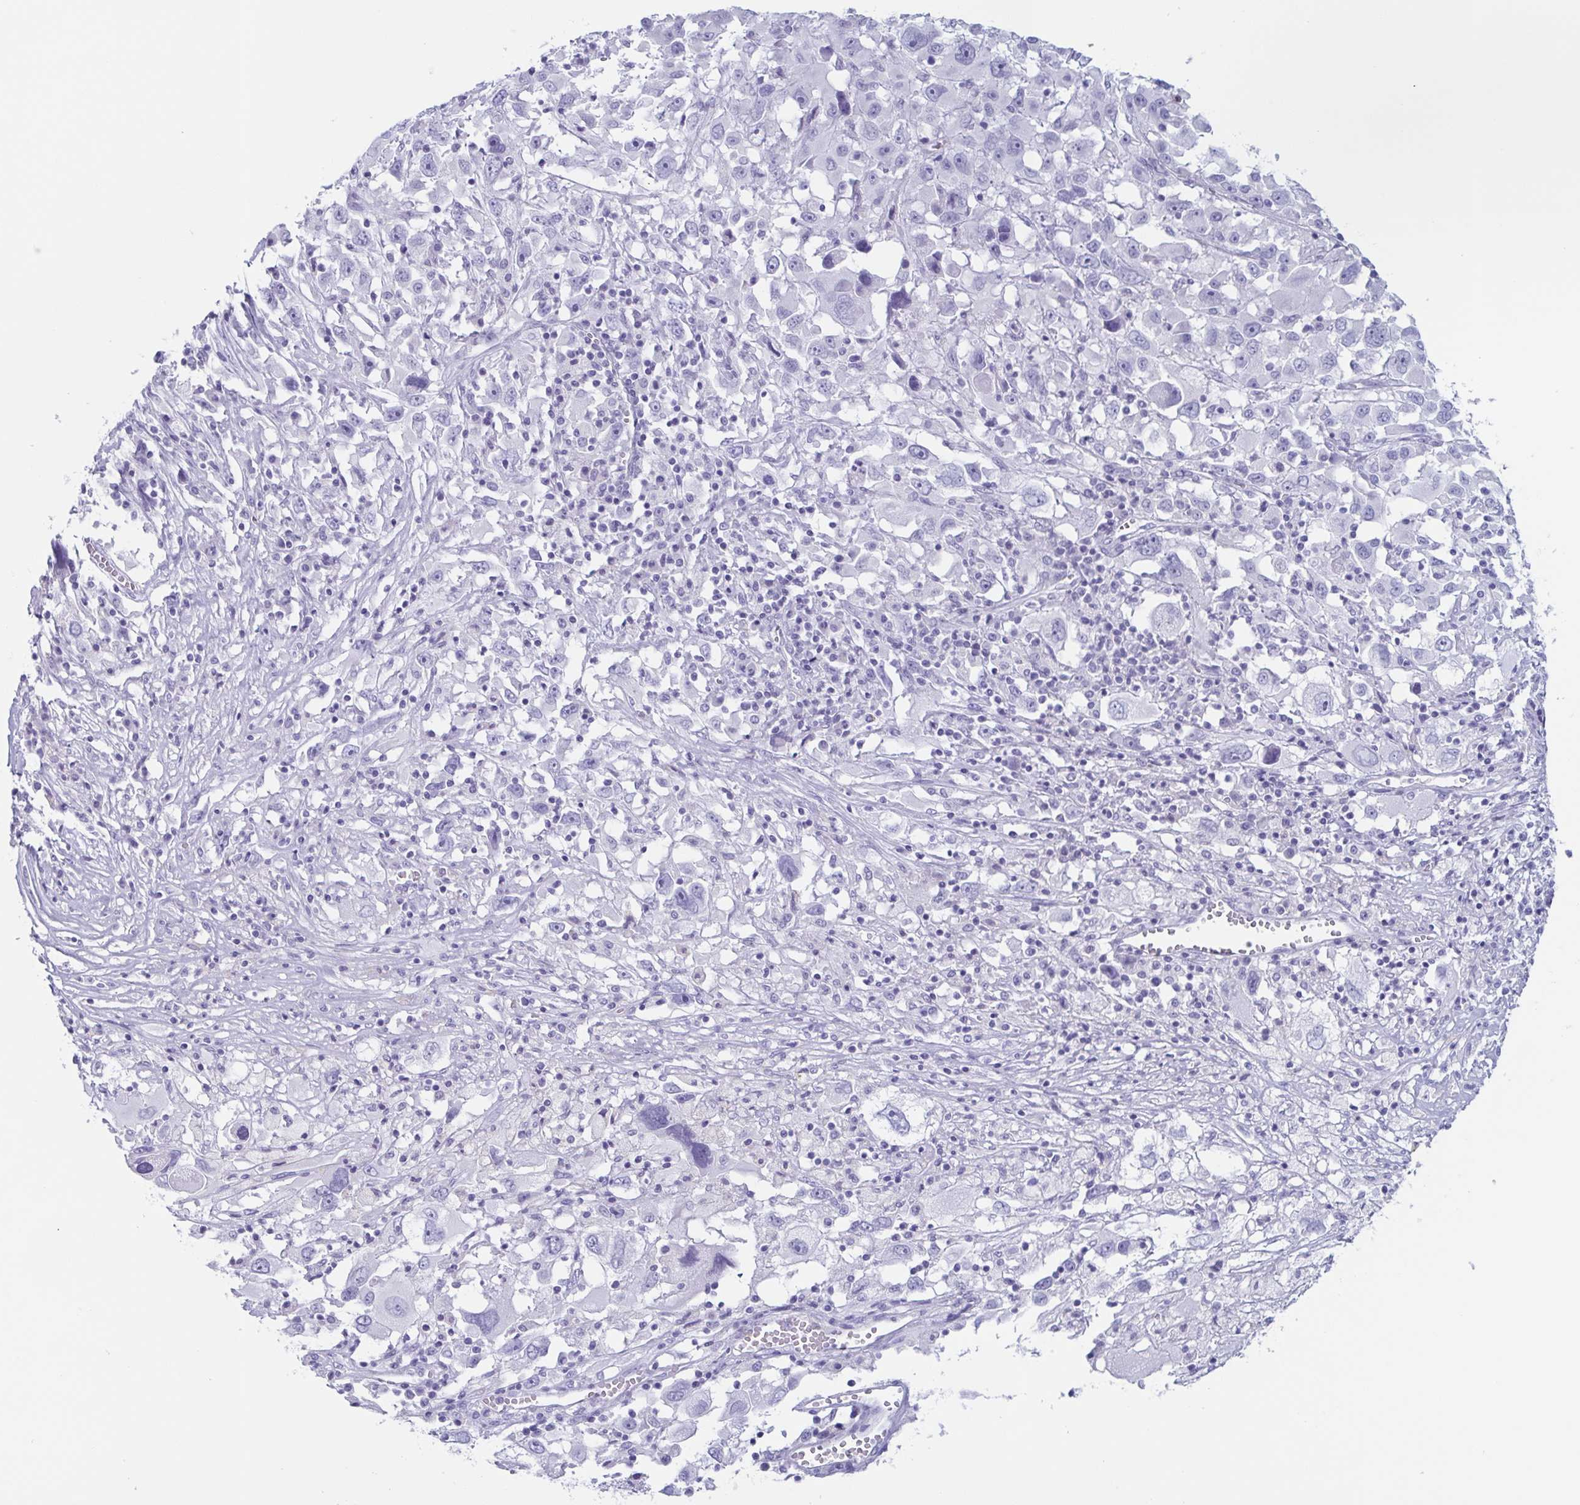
{"staining": {"intensity": "negative", "quantity": "none", "location": "none"}, "tissue": "melanoma", "cell_type": "Tumor cells", "image_type": "cancer", "snomed": [{"axis": "morphology", "description": "Malignant melanoma, Metastatic site"}, {"axis": "topography", "description": "Soft tissue"}], "caption": "DAB immunohistochemical staining of malignant melanoma (metastatic site) reveals no significant staining in tumor cells.", "gene": "LYRM2", "patient": {"sex": "male", "age": 50}}